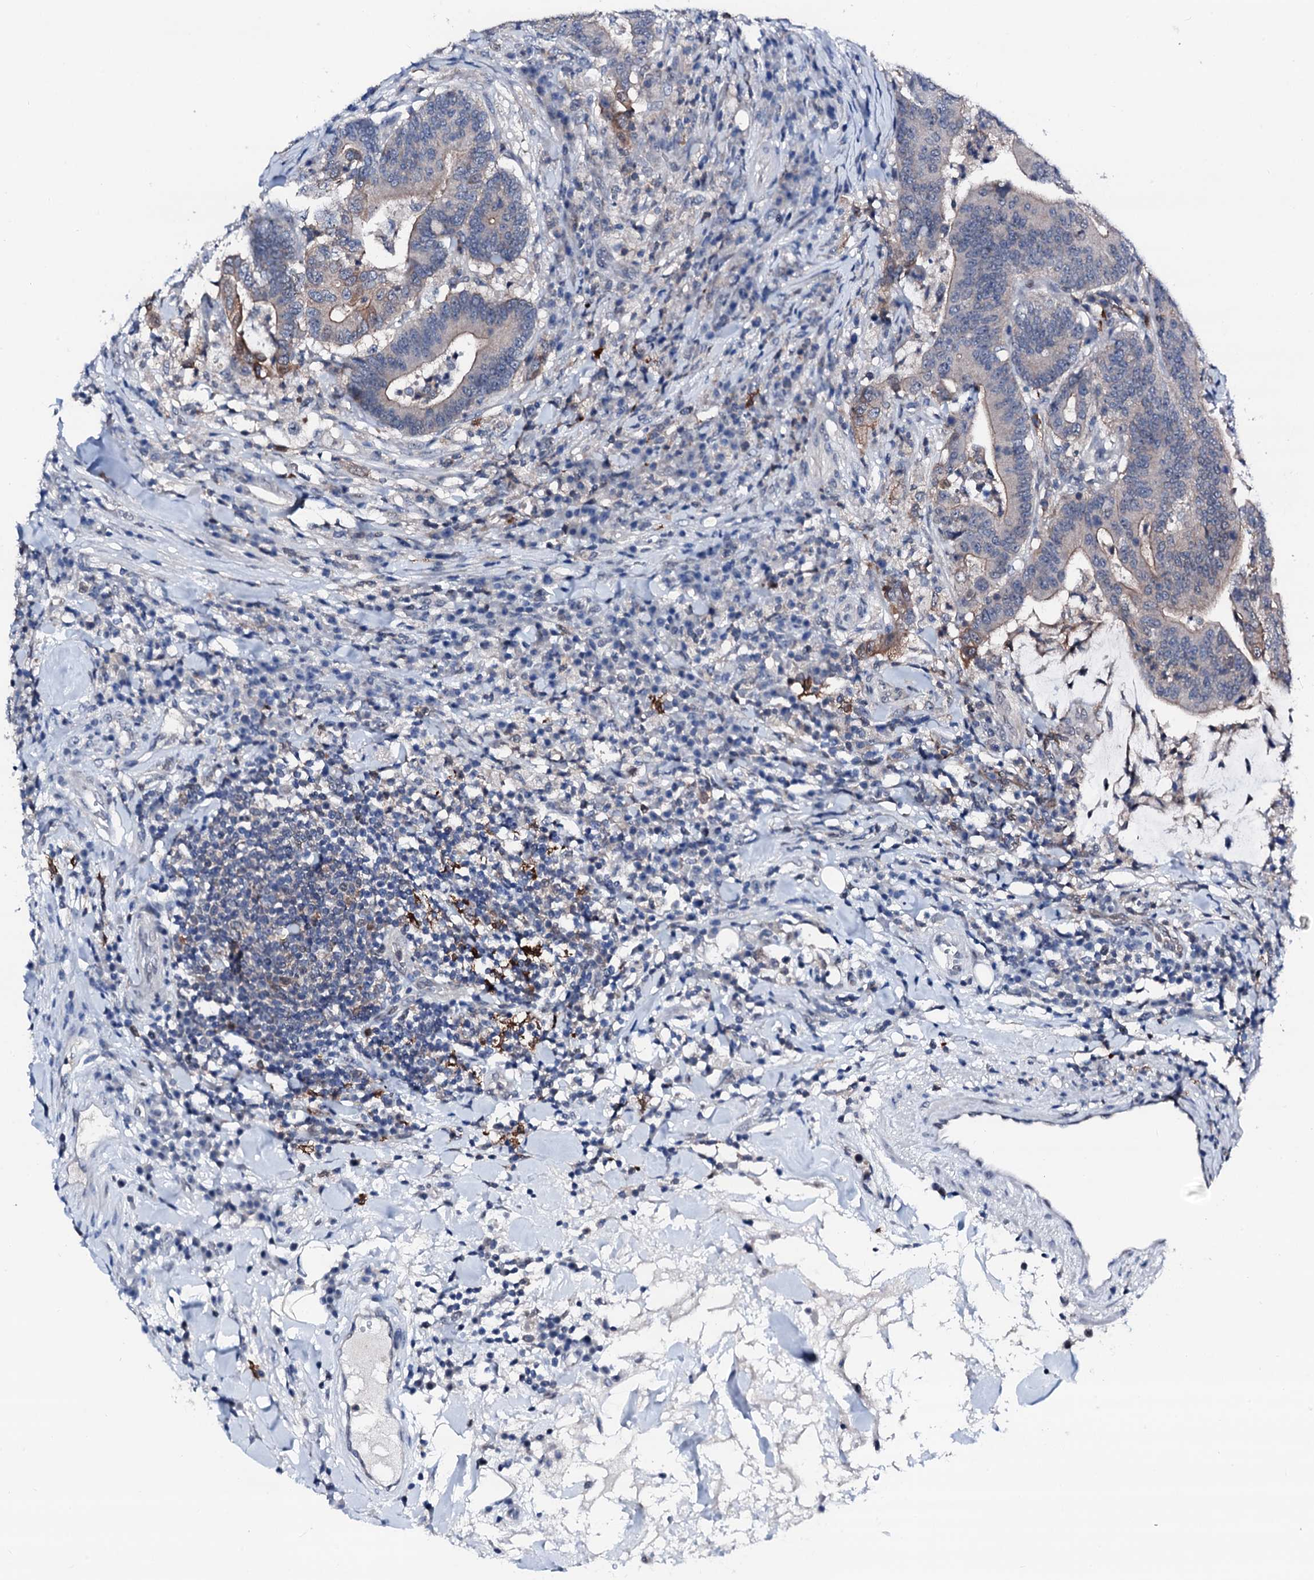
{"staining": {"intensity": "weak", "quantity": "<25%", "location": "cytoplasmic/membranous"}, "tissue": "colorectal cancer", "cell_type": "Tumor cells", "image_type": "cancer", "snomed": [{"axis": "morphology", "description": "Adenocarcinoma, NOS"}, {"axis": "topography", "description": "Colon"}], "caption": "Colorectal cancer (adenocarcinoma) was stained to show a protein in brown. There is no significant positivity in tumor cells.", "gene": "TRAFD1", "patient": {"sex": "female", "age": 66}}